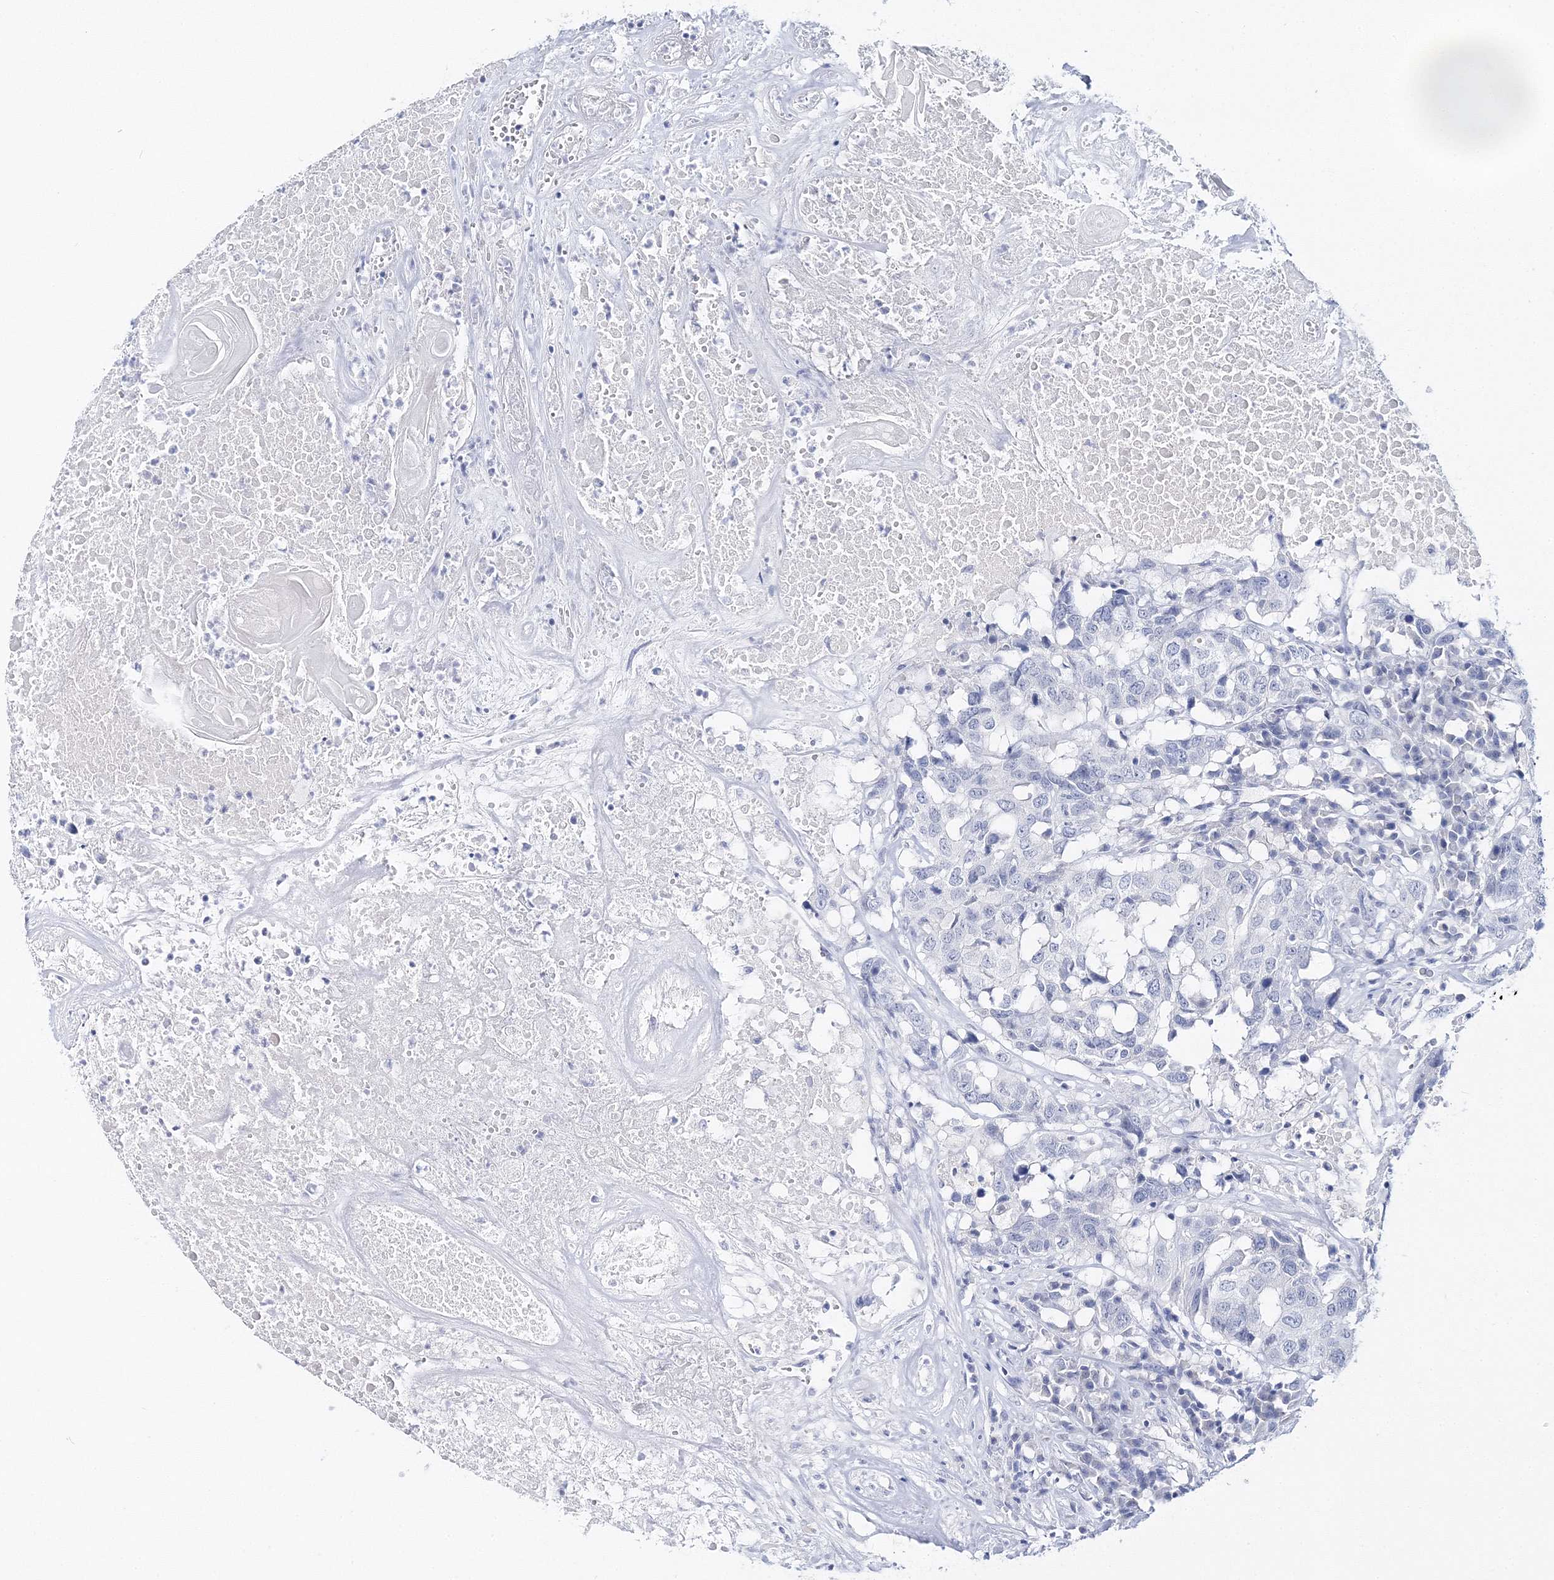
{"staining": {"intensity": "negative", "quantity": "none", "location": "none"}, "tissue": "head and neck cancer", "cell_type": "Tumor cells", "image_type": "cancer", "snomed": [{"axis": "morphology", "description": "Squamous cell carcinoma, NOS"}, {"axis": "topography", "description": "Head-Neck"}], "caption": "Immunohistochemistry (IHC) micrograph of human head and neck cancer (squamous cell carcinoma) stained for a protein (brown), which demonstrates no positivity in tumor cells. (Immunohistochemistry (IHC), brightfield microscopy, high magnification).", "gene": "MYOZ2", "patient": {"sex": "male", "age": 66}}